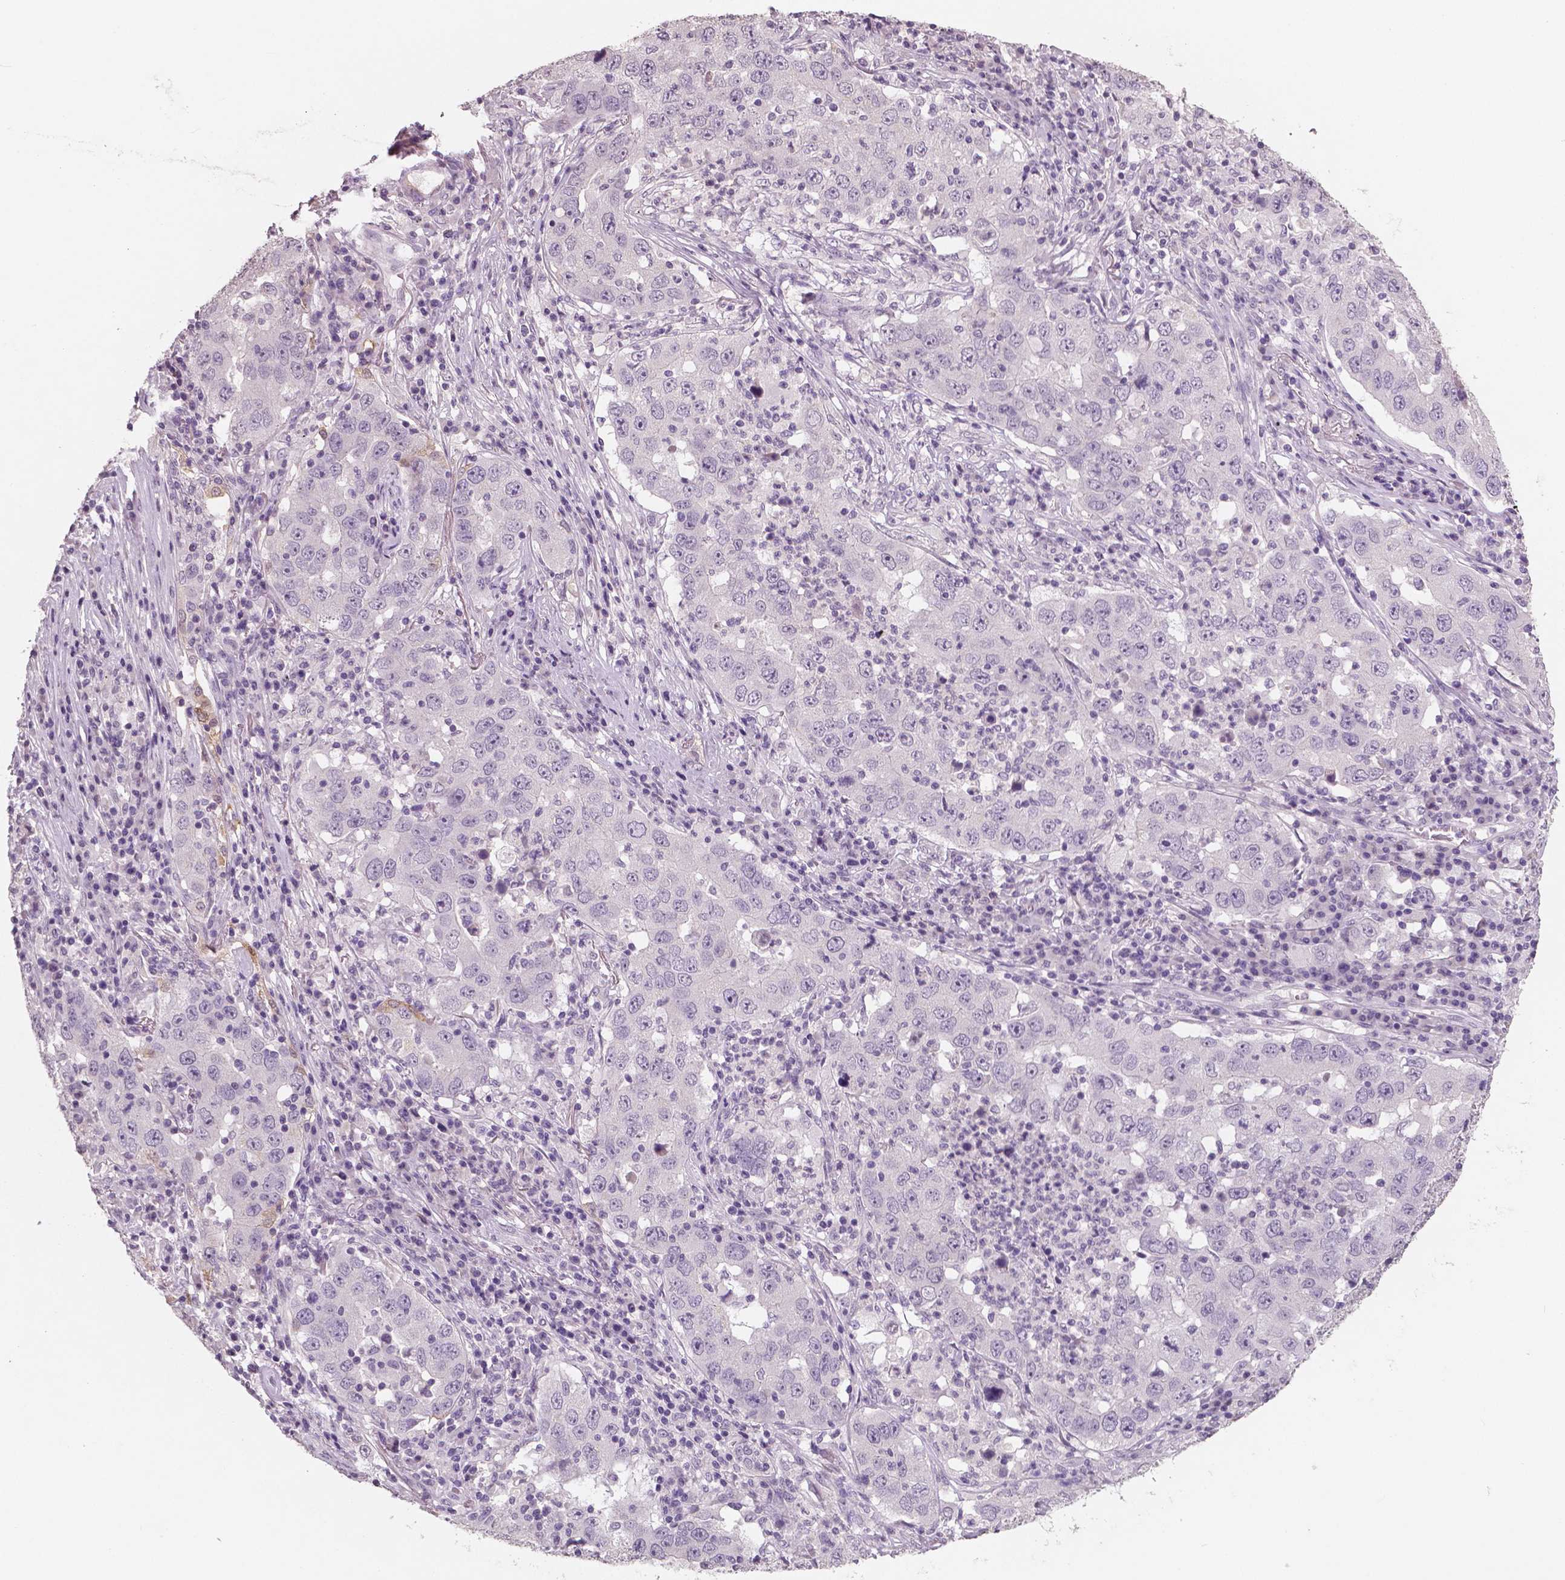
{"staining": {"intensity": "negative", "quantity": "none", "location": "none"}, "tissue": "lung cancer", "cell_type": "Tumor cells", "image_type": "cancer", "snomed": [{"axis": "morphology", "description": "Adenocarcinoma, NOS"}, {"axis": "topography", "description": "Lung"}], "caption": "Tumor cells show no significant protein expression in lung cancer.", "gene": "NECAB1", "patient": {"sex": "male", "age": 73}}